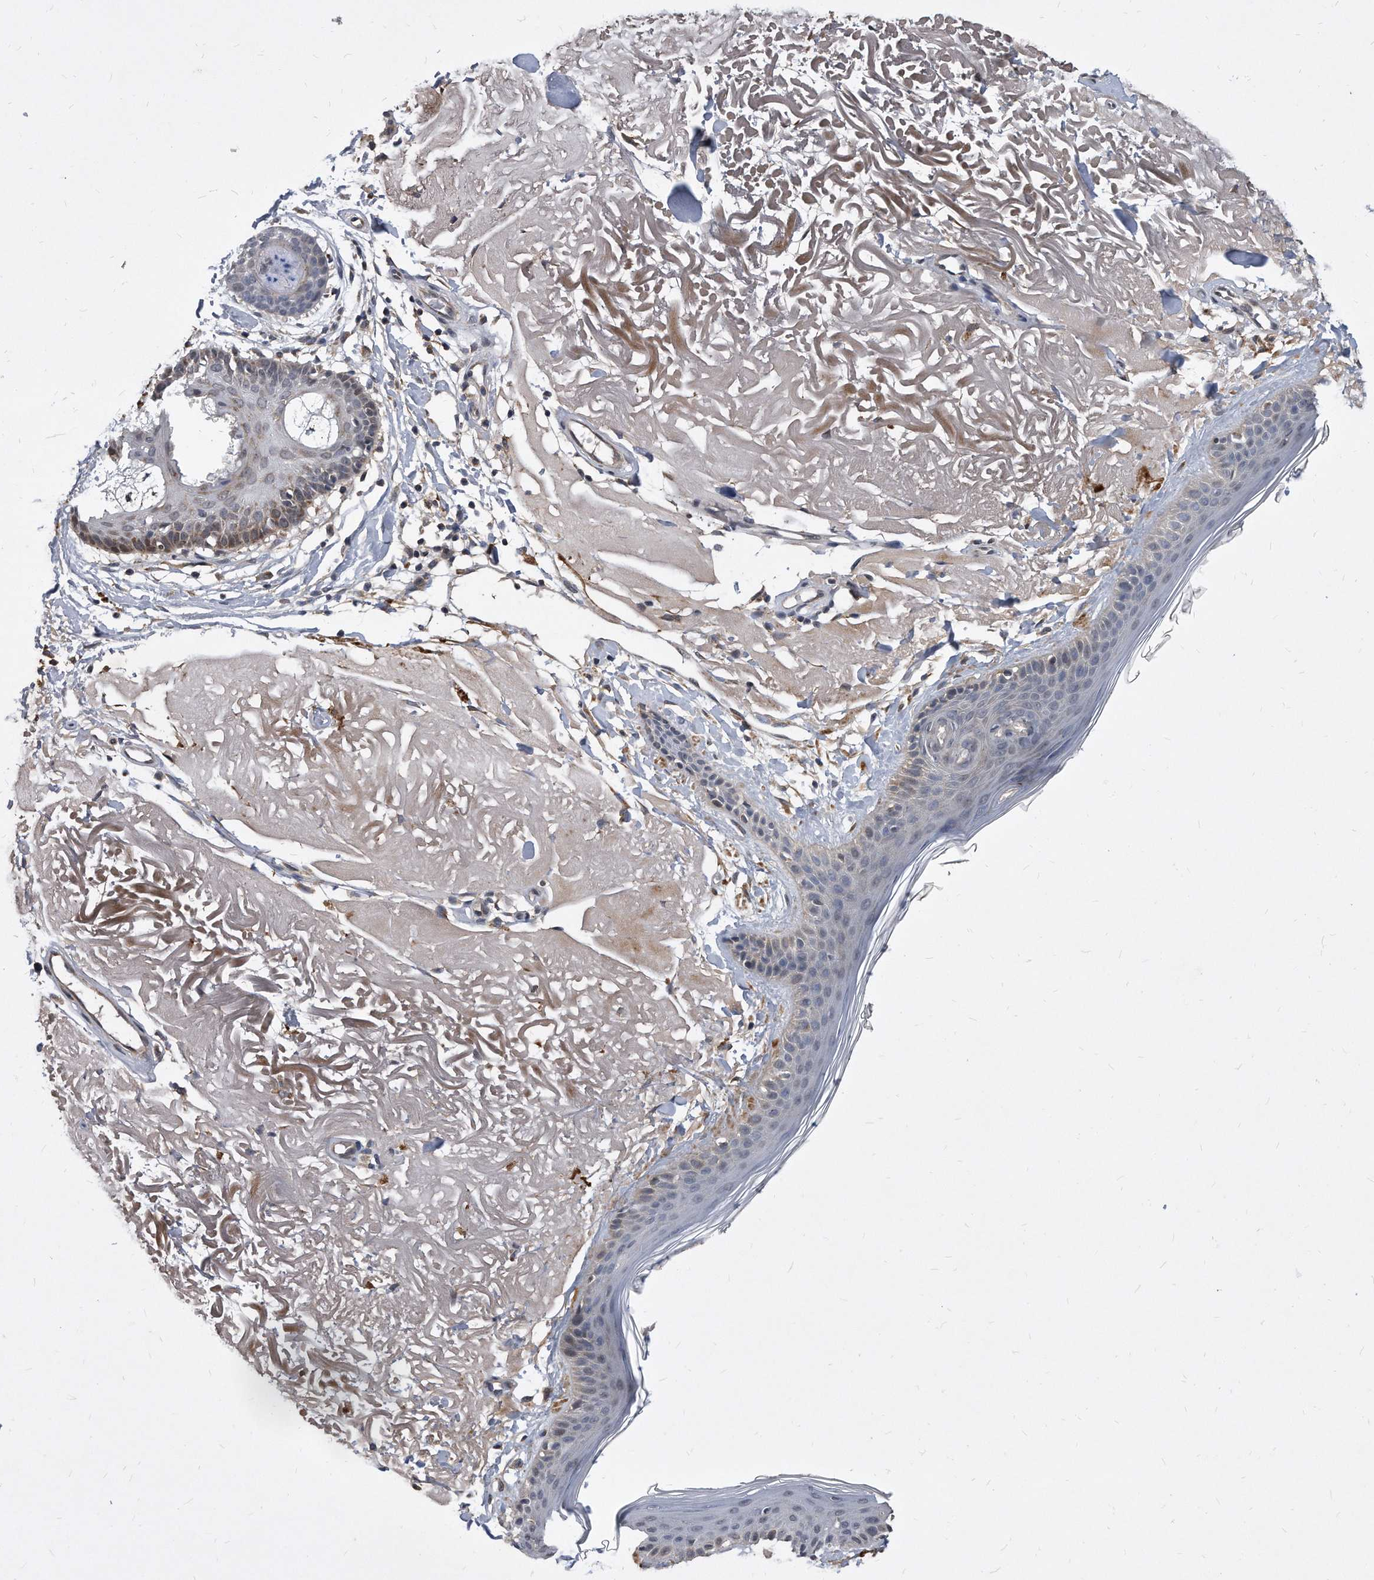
{"staining": {"intensity": "moderate", "quantity": ">75%", "location": "cytoplasmic/membranous"}, "tissue": "skin", "cell_type": "Fibroblasts", "image_type": "normal", "snomed": [{"axis": "morphology", "description": "Normal tissue, NOS"}, {"axis": "topography", "description": "Skin"}, {"axis": "topography", "description": "Skeletal muscle"}], "caption": "A brown stain highlights moderate cytoplasmic/membranous expression of a protein in fibroblasts of normal human skin.", "gene": "SOBP", "patient": {"sex": "male", "age": 83}}